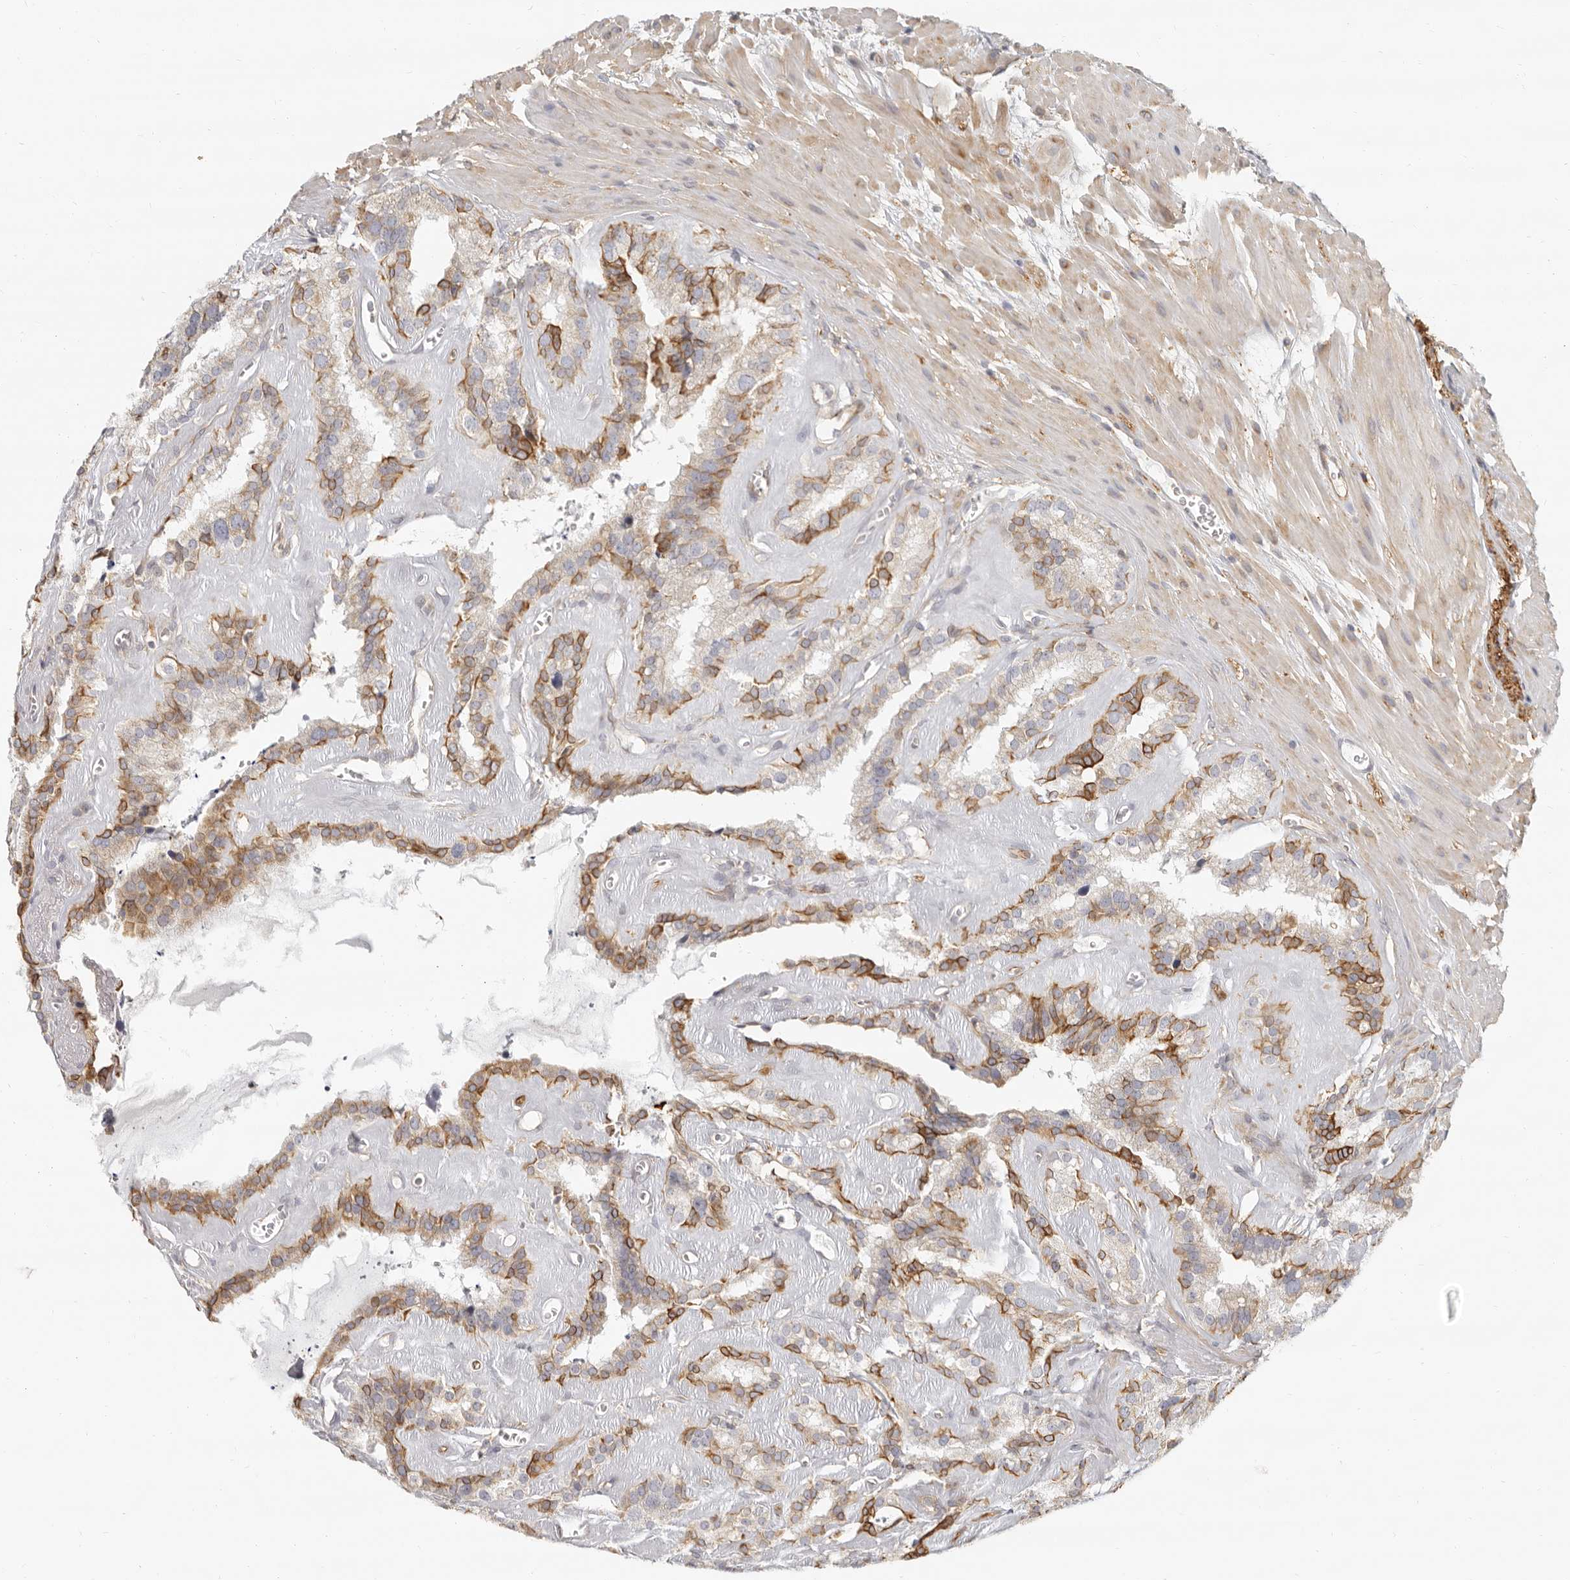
{"staining": {"intensity": "moderate", "quantity": "25%-75%", "location": "cytoplasmic/membranous"}, "tissue": "seminal vesicle", "cell_type": "Glandular cells", "image_type": "normal", "snomed": [{"axis": "morphology", "description": "Normal tissue, NOS"}, {"axis": "topography", "description": "Prostate"}, {"axis": "topography", "description": "Seminal veicle"}], "caption": "A brown stain labels moderate cytoplasmic/membranous expression of a protein in glandular cells of benign seminal vesicle.", "gene": "NIBAN1", "patient": {"sex": "male", "age": 59}}